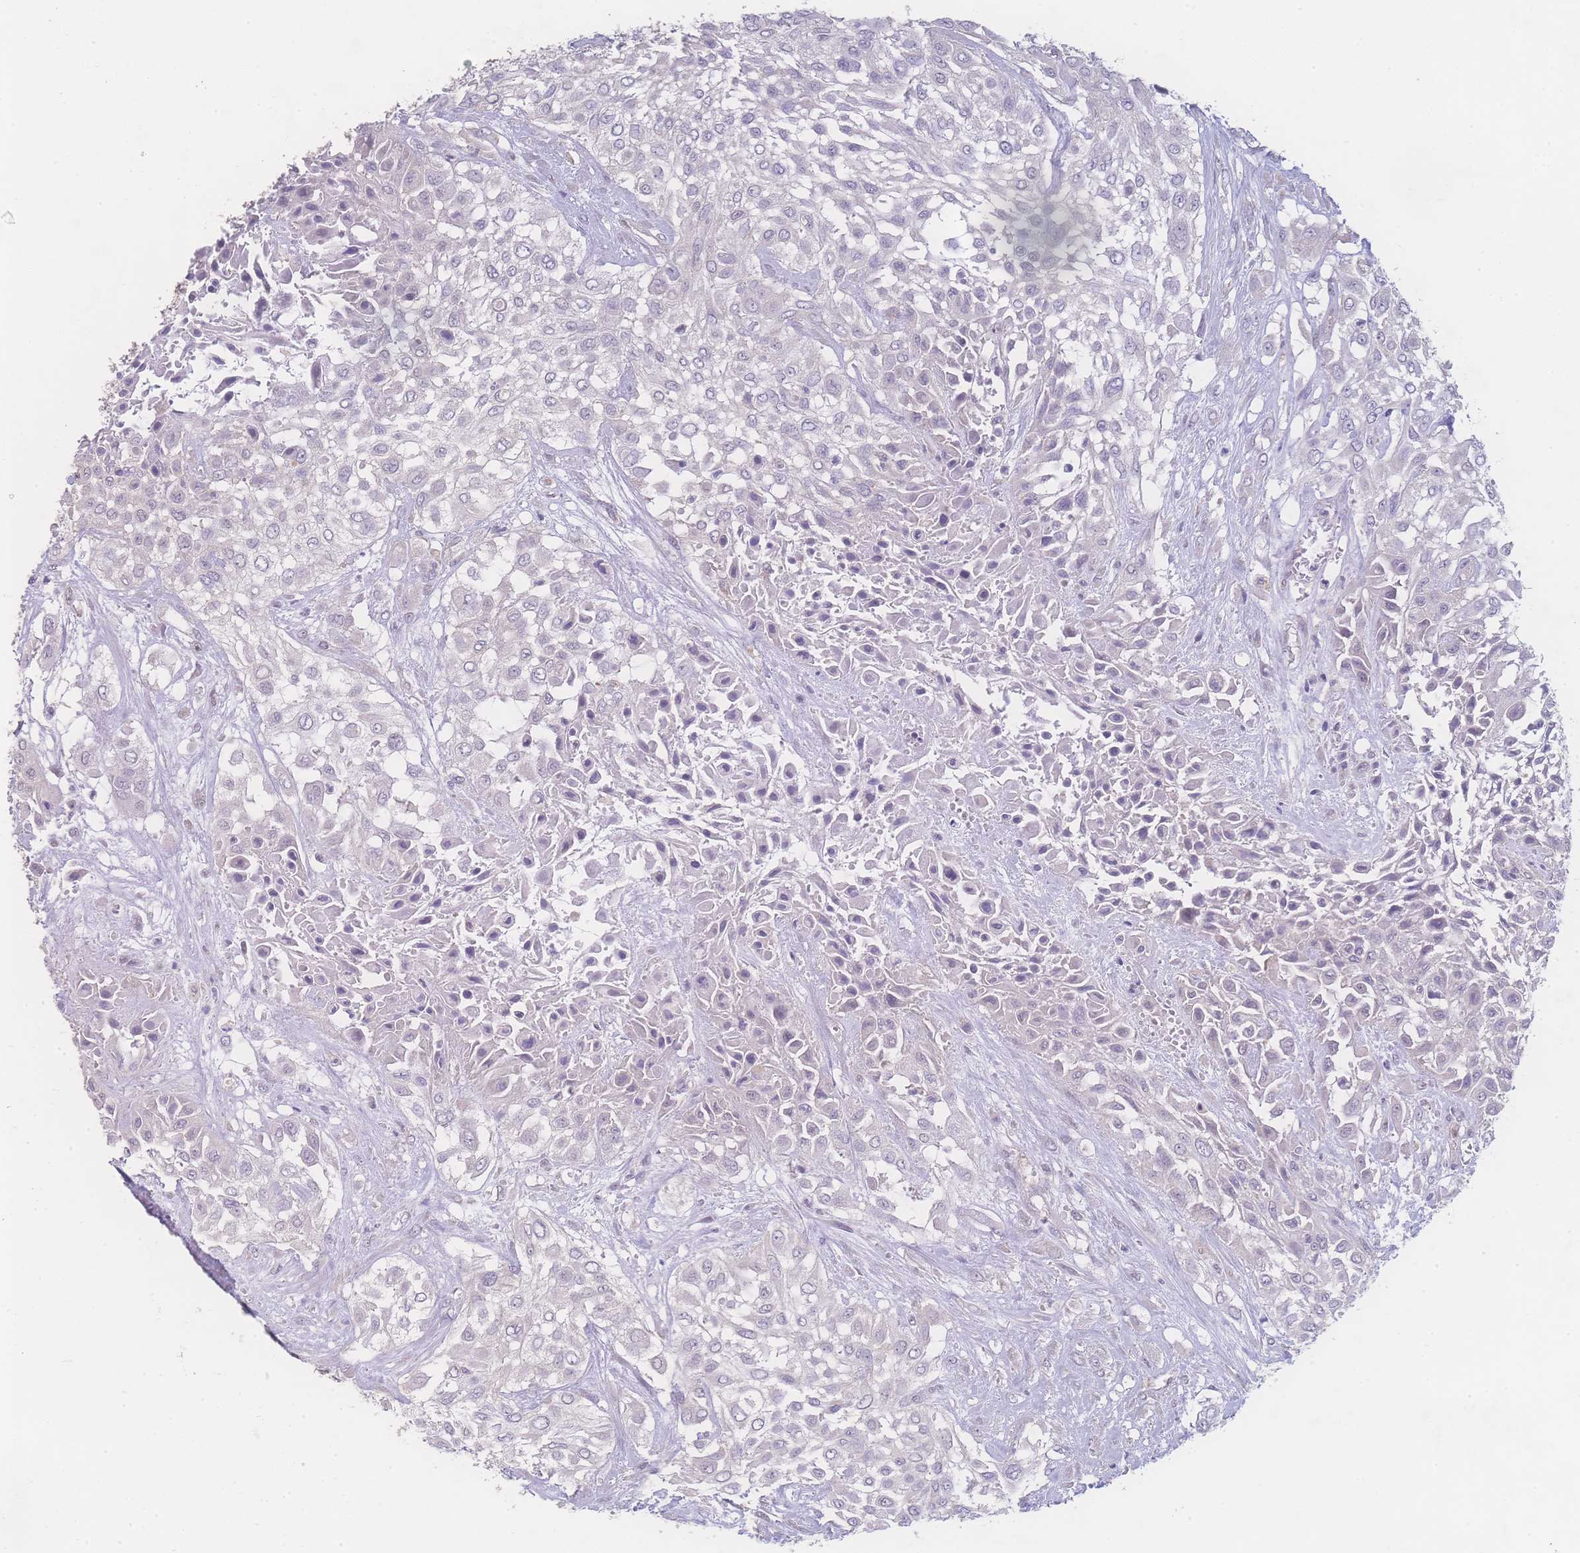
{"staining": {"intensity": "negative", "quantity": "none", "location": "none"}, "tissue": "urothelial cancer", "cell_type": "Tumor cells", "image_type": "cancer", "snomed": [{"axis": "morphology", "description": "Urothelial carcinoma, High grade"}, {"axis": "topography", "description": "Urinary bladder"}], "caption": "The histopathology image demonstrates no staining of tumor cells in urothelial cancer. (DAB immunohistochemistry visualized using brightfield microscopy, high magnification).", "gene": "GIPR", "patient": {"sex": "male", "age": 57}}